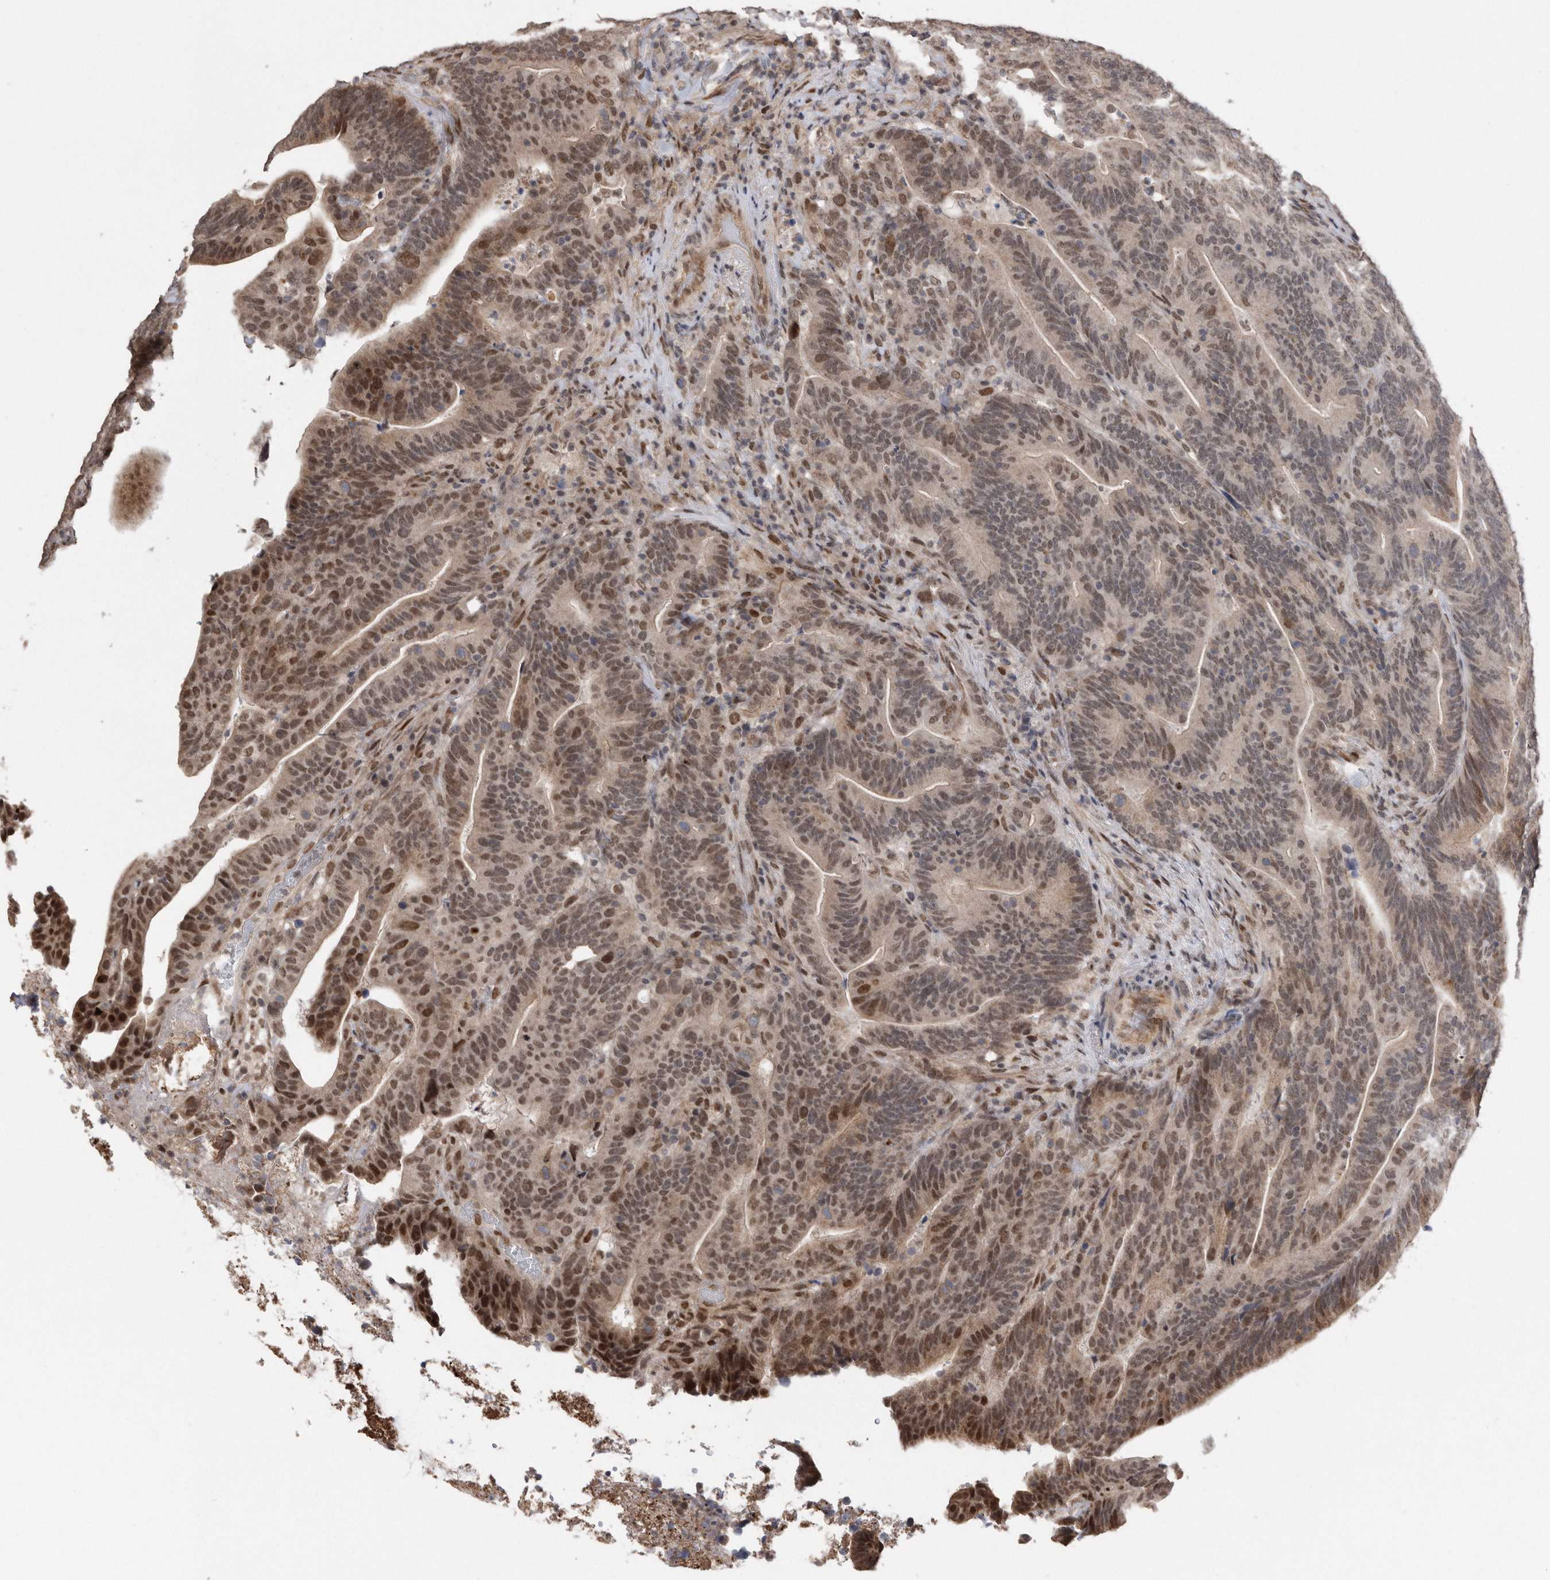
{"staining": {"intensity": "moderate", "quantity": ">75%", "location": "nuclear"}, "tissue": "colorectal cancer", "cell_type": "Tumor cells", "image_type": "cancer", "snomed": [{"axis": "morphology", "description": "Adenocarcinoma, NOS"}, {"axis": "topography", "description": "Colon"}], "caption": "High-magnification brightfield microscopy of colorectal adenocarcinoma stained with DAB (3,3'-diaminobenzidine) (brown) and counterstained with hematoxylin (blue). tumor cells exhibit moderate nuclear positivity is seen in about>75% of cells.", "gene": "TDRD3", "patient": {"sex": "female", "age": 66}}